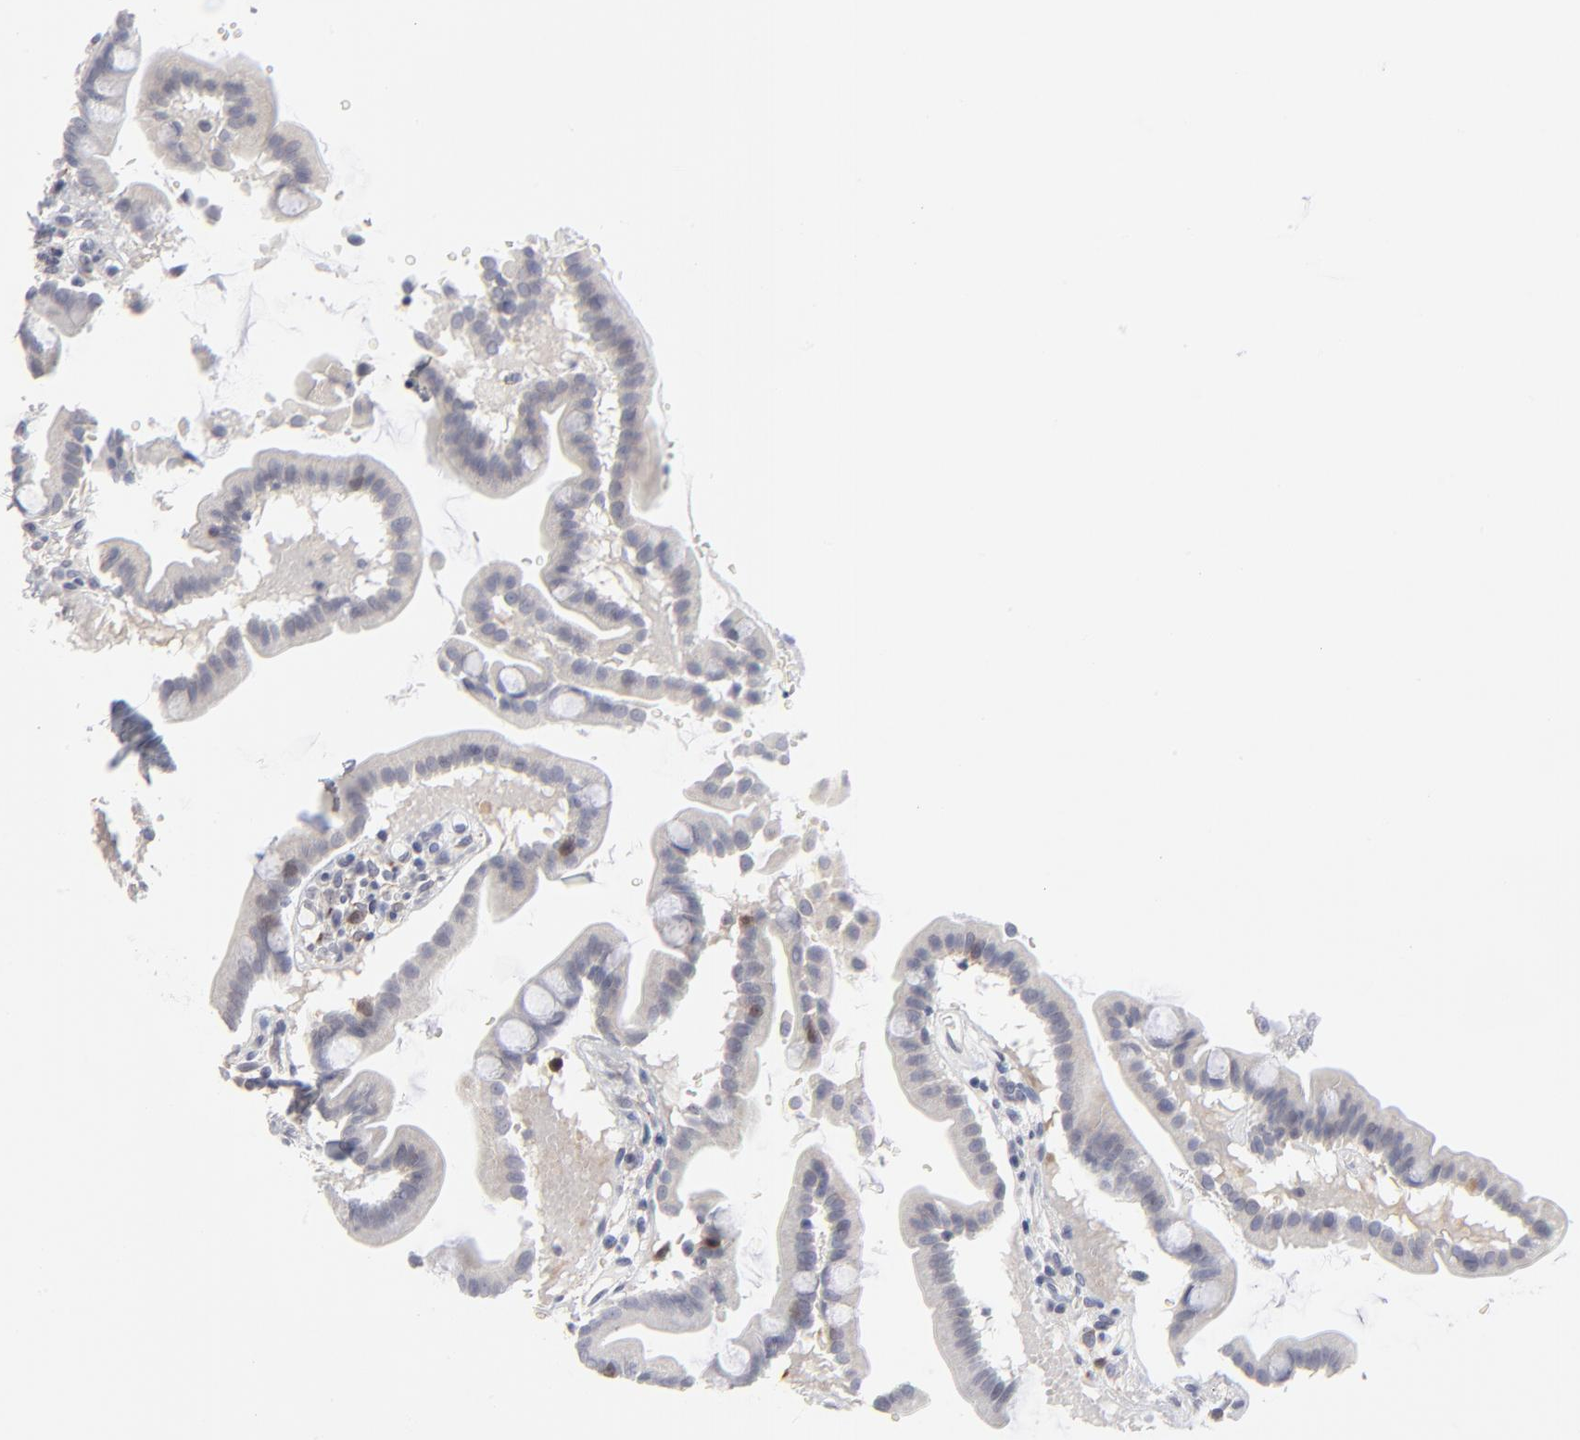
{"staining": {"intensity": "moderate", "quantity": "<25%", "location": "cytoplasmic/membranous"}, "tissue": "duodenum", "cell_type": "Glandular cells", "image_type": "normal", "snomed": [{"axis": "morphology", "description": "Normal tissue, NOS"}, {"axis": "topography", "description": "Duodenum"}], "caption": "Immunohistochemical staining of benign duodenum displays low levels of moderate cytoplasmic/membranous staining in about <25% of glandular cells. Immunohistochemistry (ihc) stains the protein in brown and the nuclei are stained blue.", "gene": "AURKA", "patient": {"sex": "male", "age": 50}}